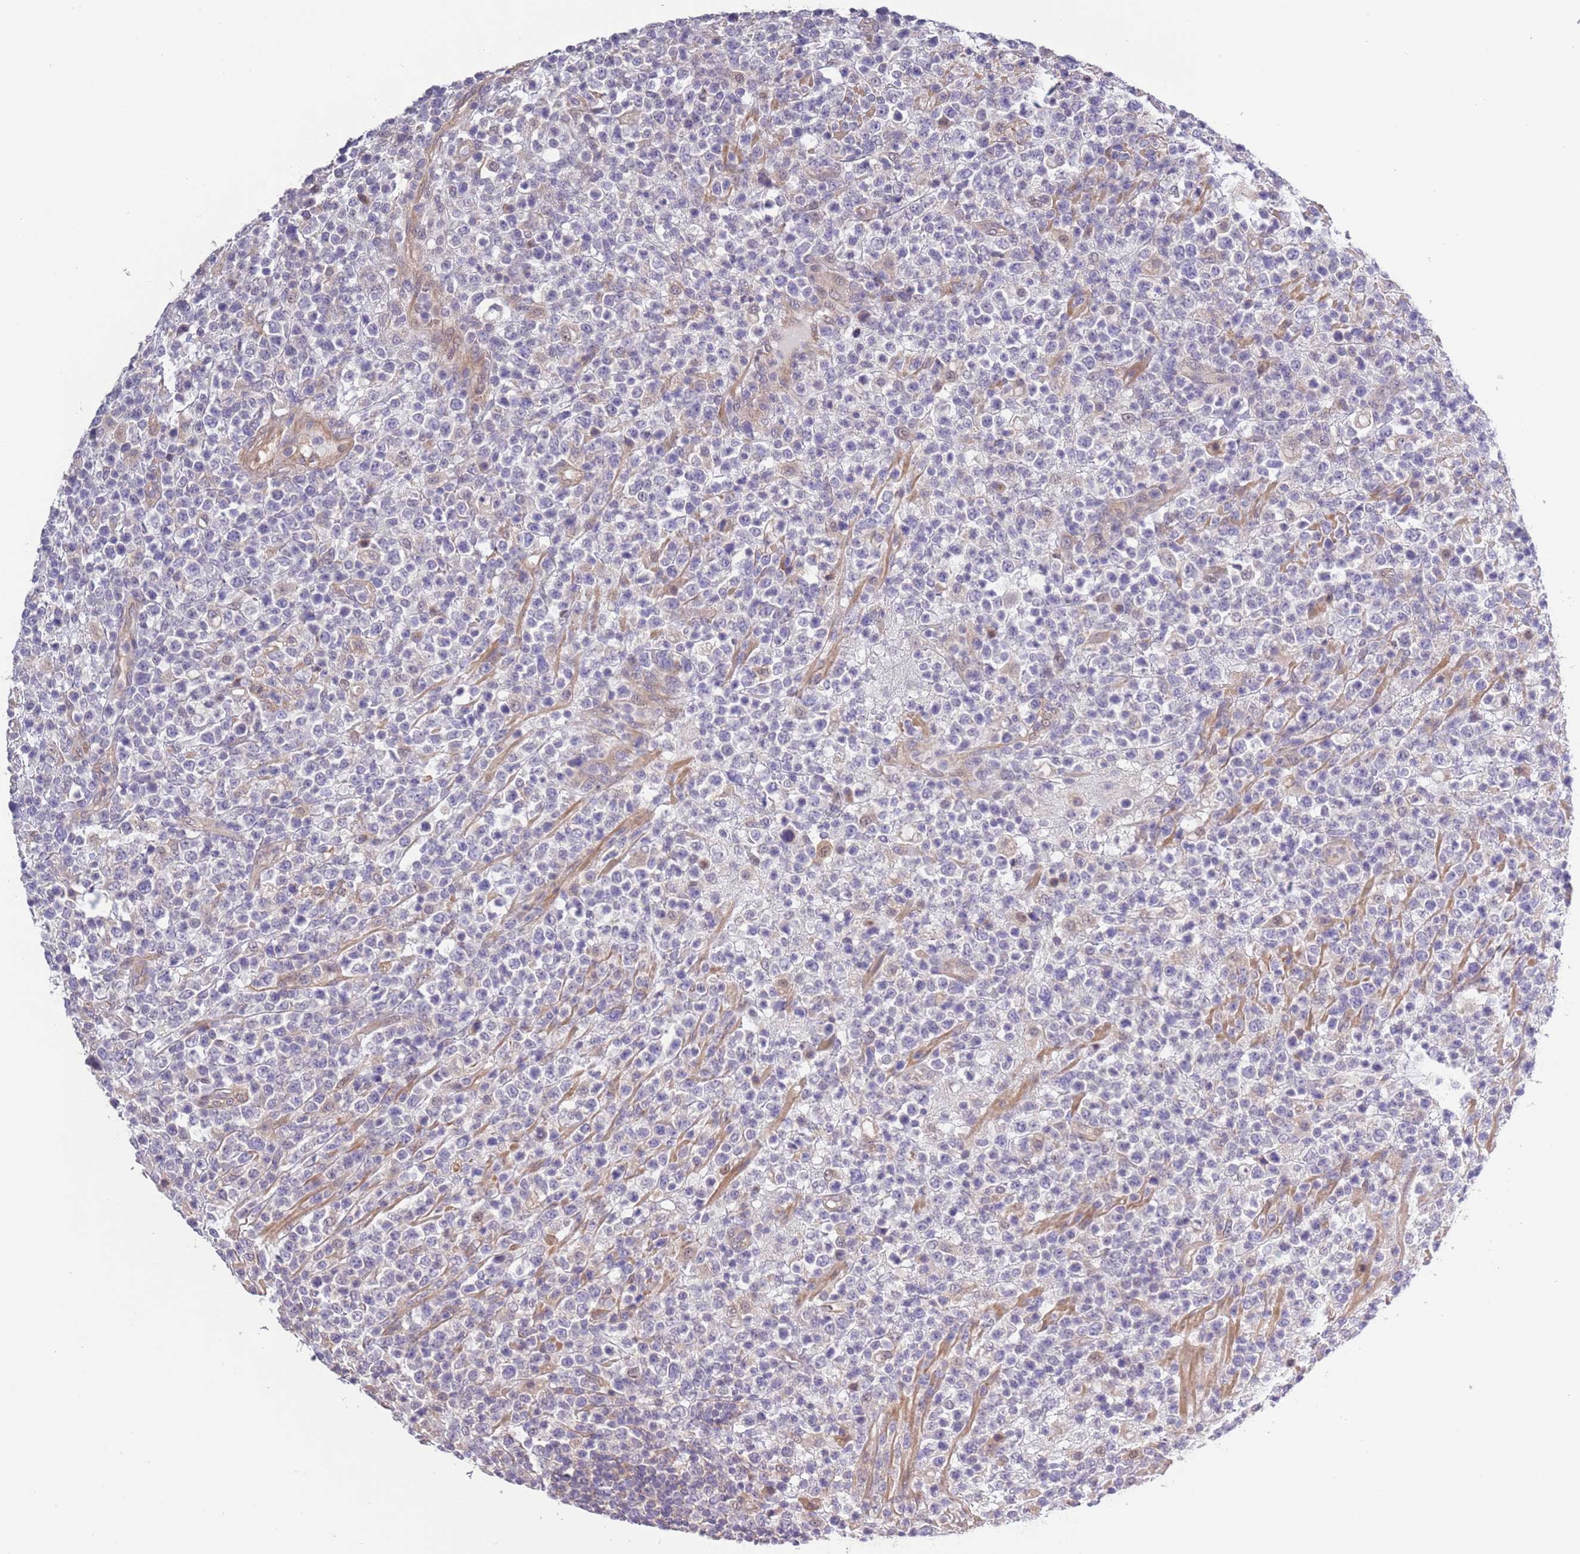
{"staining": {"intensity": "negative", "quantity": "none", "location": "none"}, "tissue": "lymphoma", "cell_type": "Tumor cells", "image_type": "cancer", "snomed": [{"axis": "morphology", "description": "Malignant lymphoma, non-Hodgkin's type, High grade"}, {"axis": "topography", "description": "Colon"}], "caption": "IHC of human malignant lymphoma, non-Hodgkin's type (high-grade) demonstrates no expression in tumor cells. (DAB IHC visualized using brightfield microscopy, high magnification).", "gene": "LIPJ", "patient": {"sex": "female", "age": 53}}